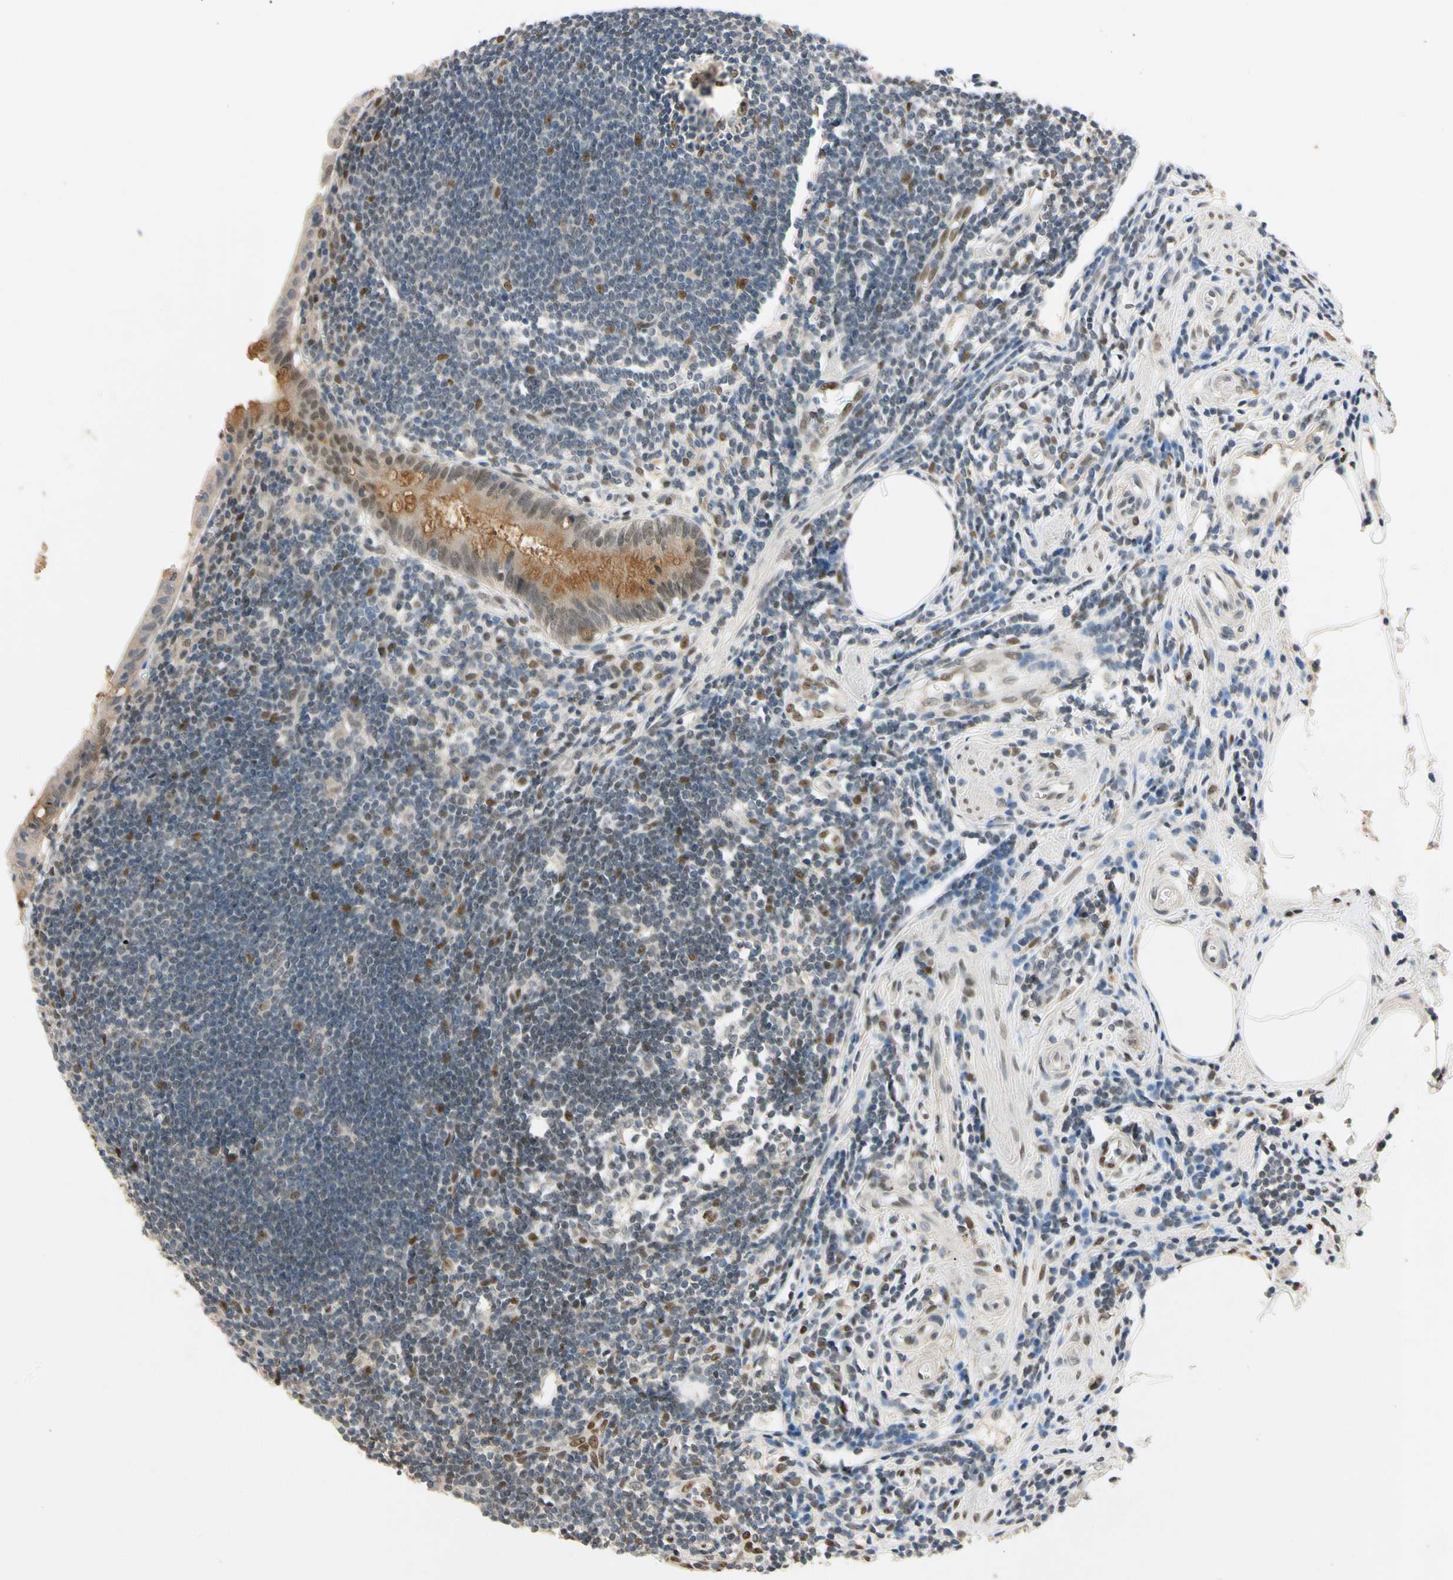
{"staining": {"intensity": "moderate", "quantity": ">75%", "location": "cytoplasmic/membranous,nuclear"}, "tissue": "appendix", "cell_type": "Glandular cells", "image_type": "normal", "snomed": [{"axis": "morphology", "description": "Normal tissue, NOS"}, {"axis": "topography", "description": "Appendix"}], "caption": "IHC (DAB) staining of unremarkable human appendix demonstrates moderate cytoplasmic/membranous,nuclear protein staining in approximately >75% of glandular cells. (Stains: DAB (3,3'-diaminobenzidine) in brown, nuclei in blue, Microscopy: brightfield microscopy at high magnification).", "gene": "RIOX2", "patient": {"sex": "female", "age": 50}}